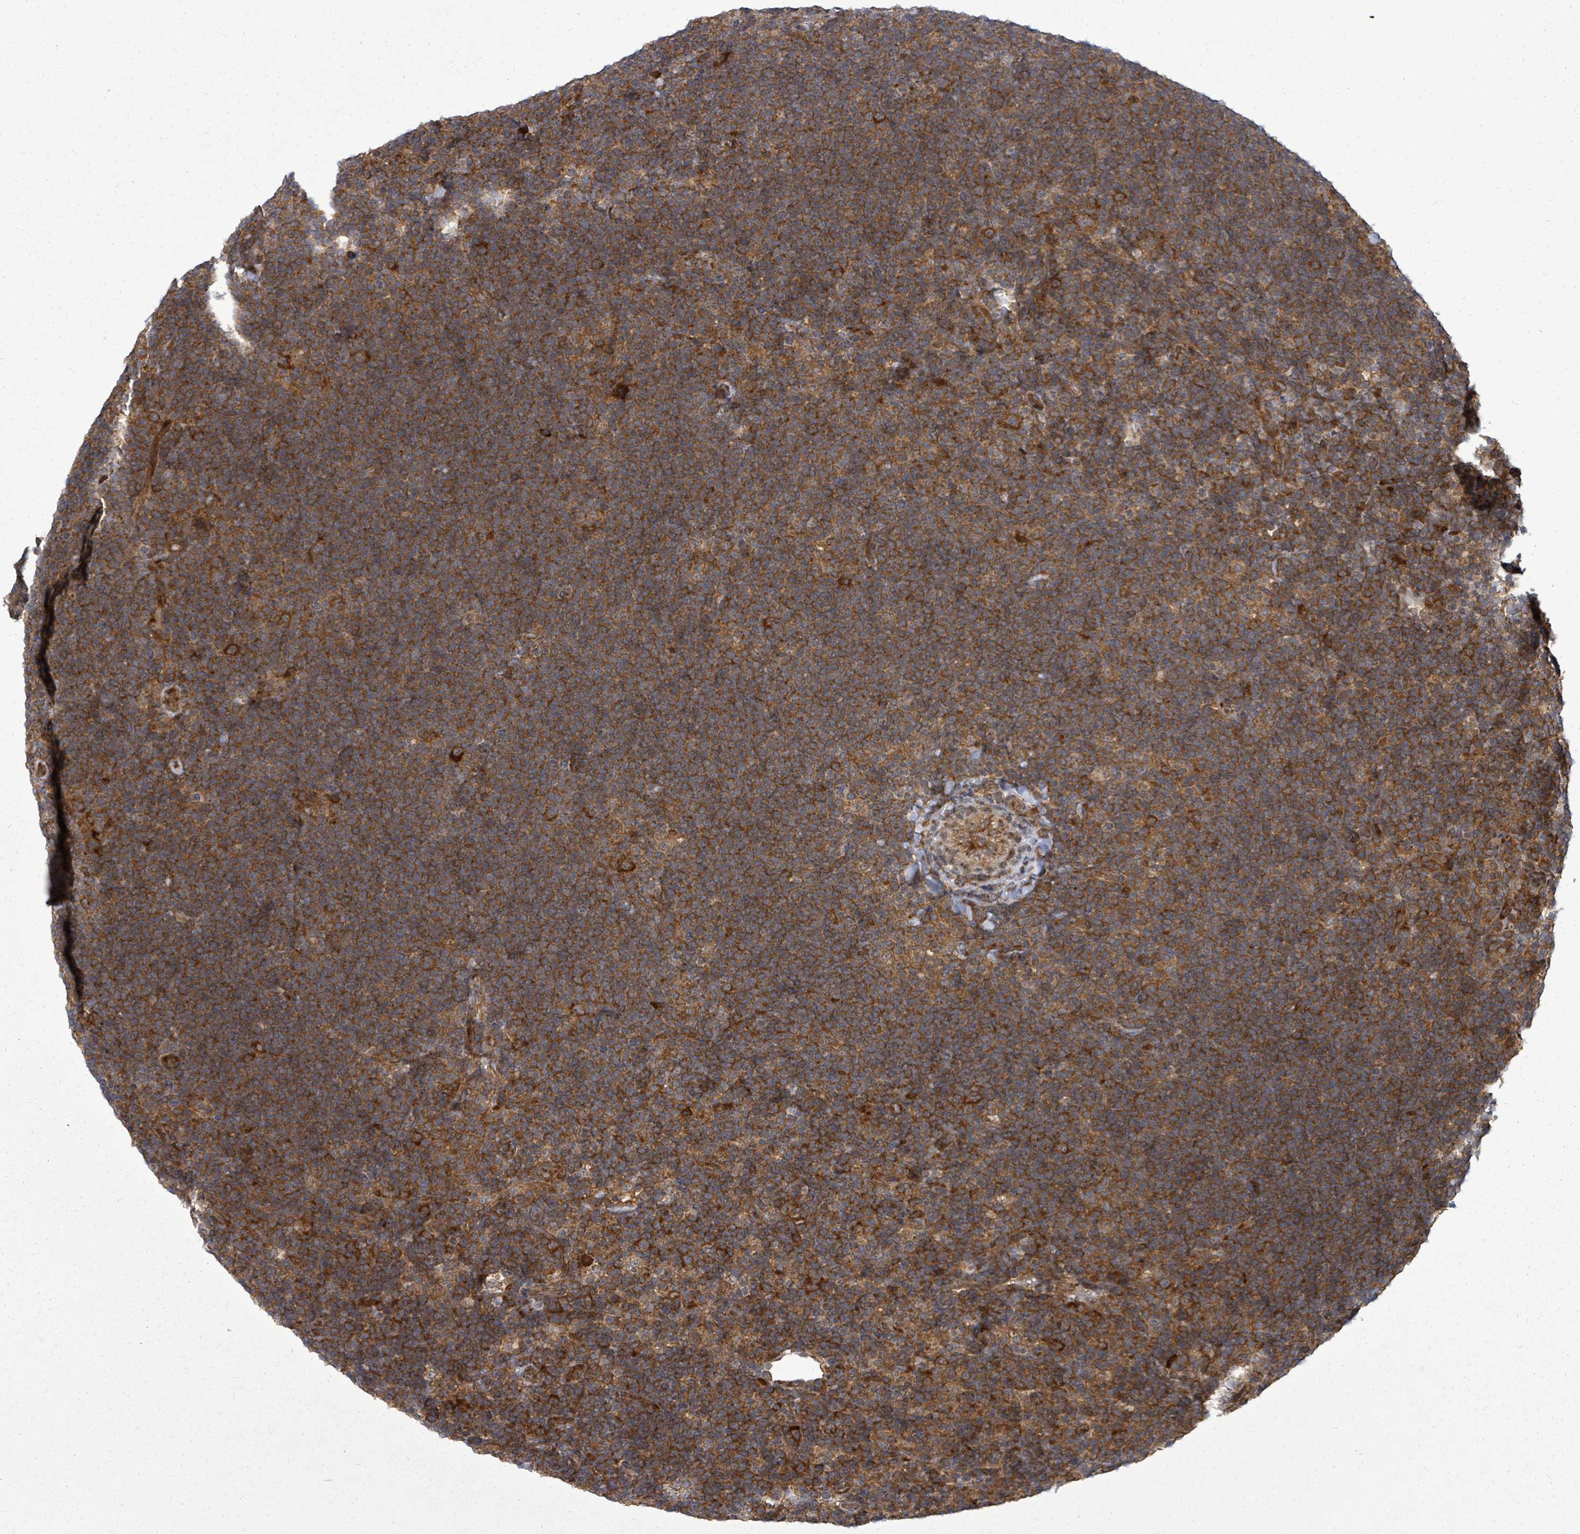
{"staining": {"intensity": "strong", "quantity": ">75%", "location": "cytoplasmic/membranous"}, "tissue": "lymphoma", "cell_type": "Tumor cells", "image_type": "cancer", "snomed": [{"axis": "morphology", "description": "Hodgkin's disease, NOS"}, {"axis": "topography", "description": "Lymph node"}], "caption": "Protein expression analysis of lymphoma exhibits strong cytoplasmic/membranous positivity in approximately >75% of tumor cells.", "gene": "EIF3C", "patient": {"sex": "female", "age": 57}}